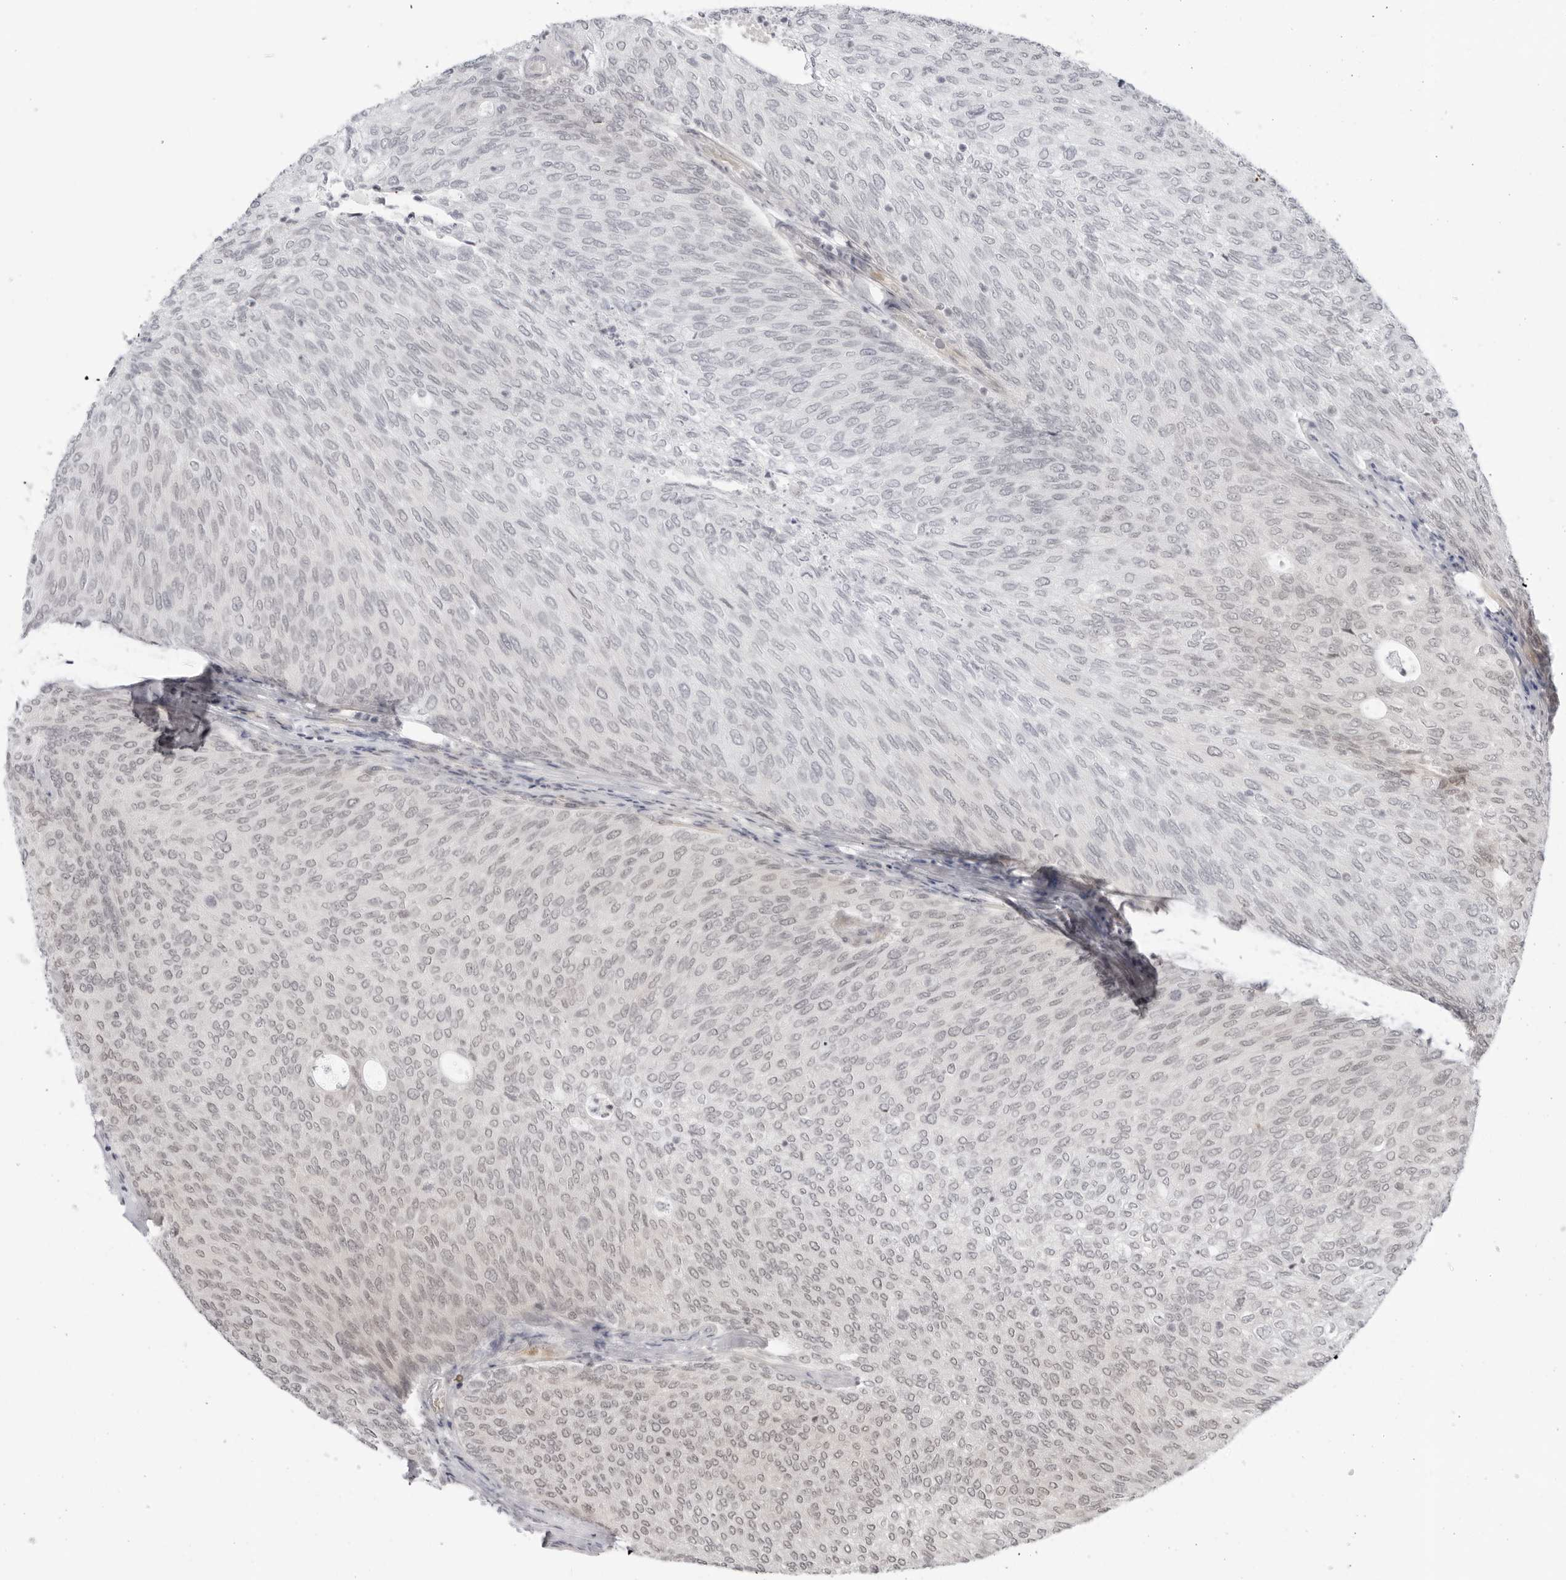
{"staining": {"intensity": "negative", "quantity": "none", "location": "none"}, "tissue": "urothelial cancer", "cell_type": "Tumor cells", "image_type": "cancer", "snomed": [{"axis": "morphology", "description": "Urothelial carcinoma, Low grade"}, {"axis": "topography", "description": "Urinary bladder"}], "caption": "IHC histopathology image of human urothelial carcinoma (low-grade) stained for a protein (brown), which displays no positivity in tumor cells.", "gene": "RNF146", "patient": {"sex": "female", "age": 79}}